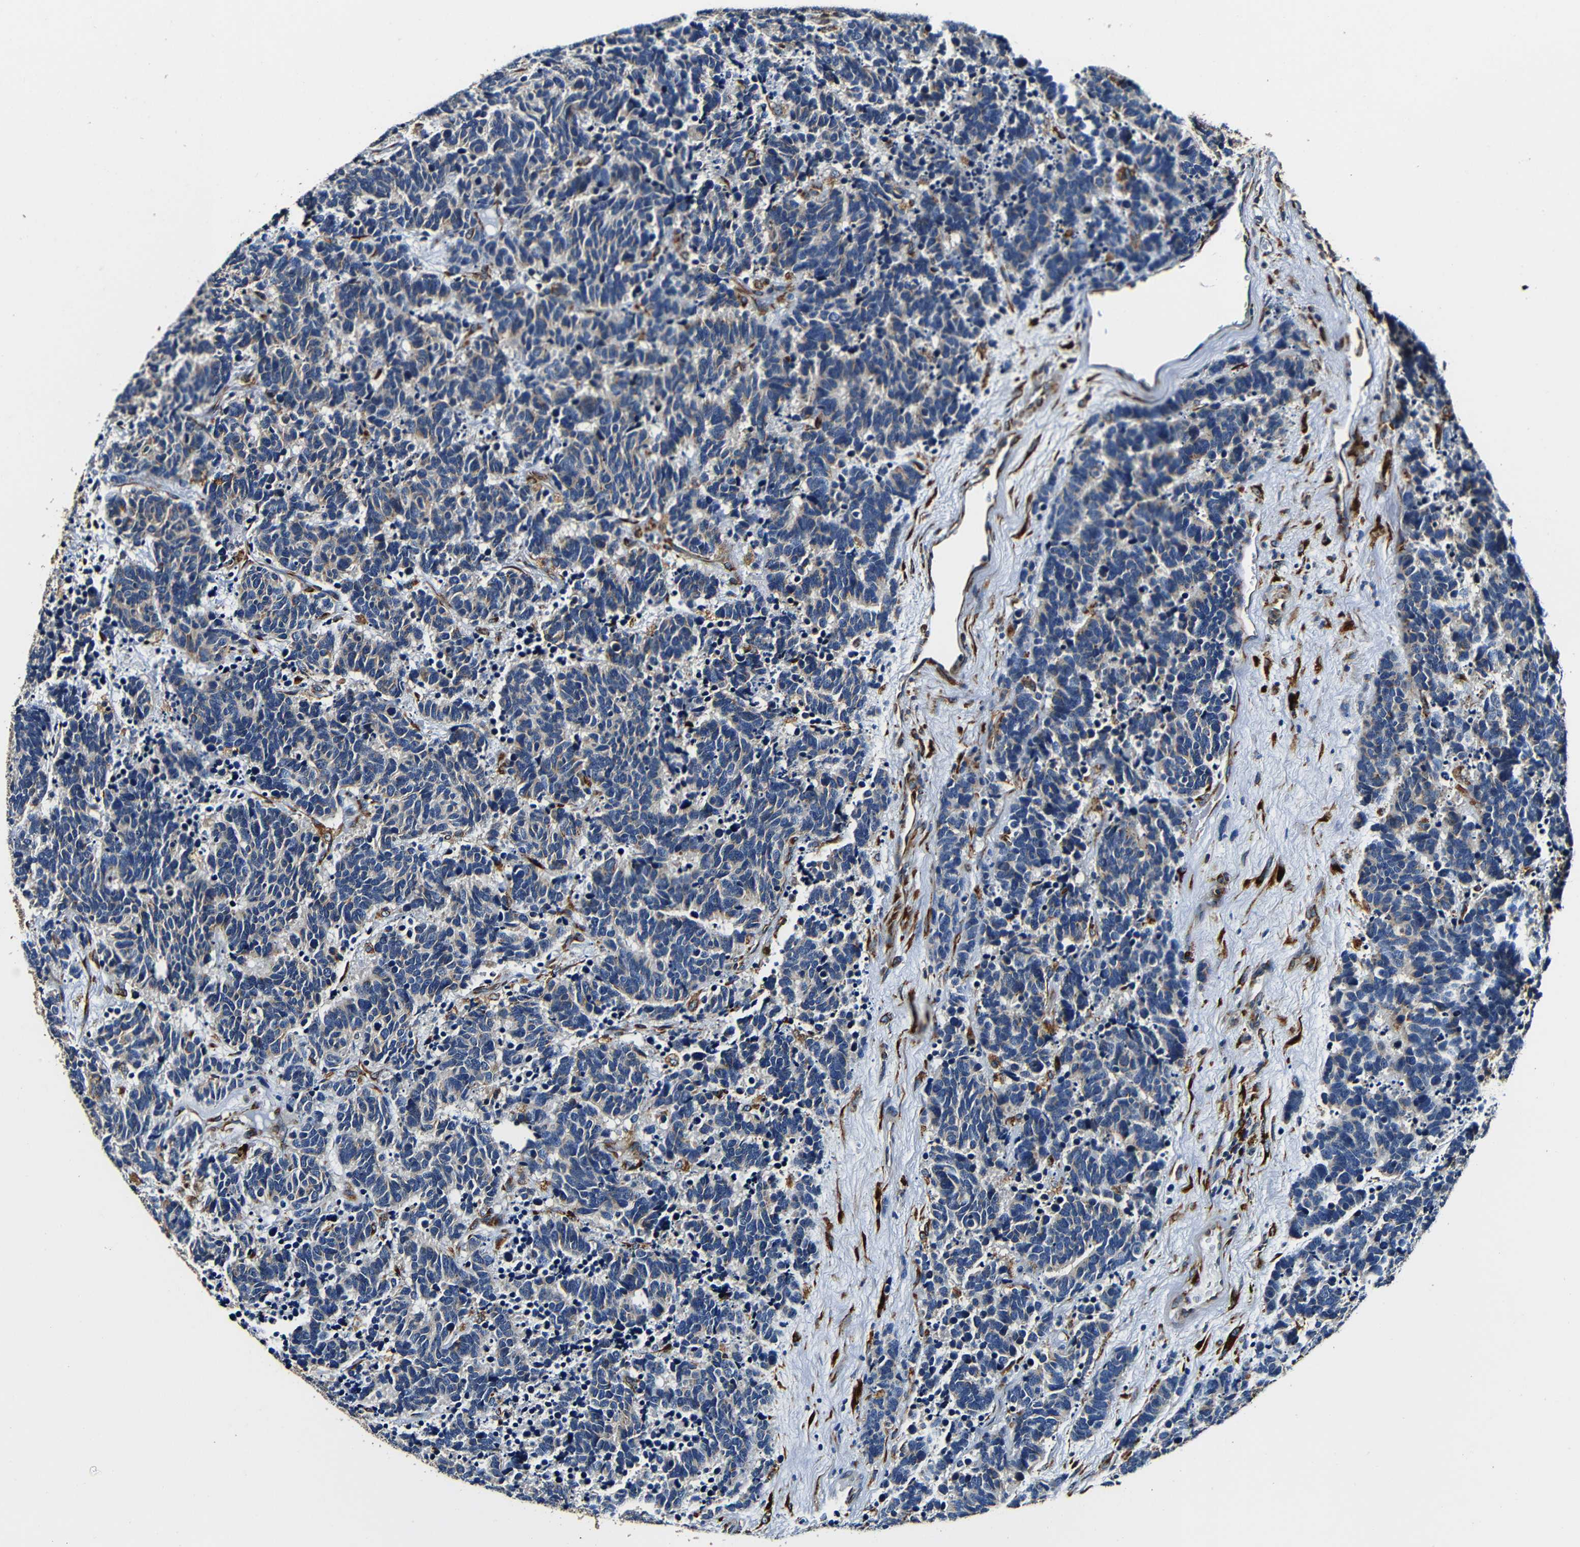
{"staining": {"intensity": "negative", "quantity": "none", "location": "none"}, "tissue": "carcinoid", "cell_type": "Tumor cells", "image_type": "cancer", "snomed": [{"axis": "morphology", "description": "Carcinoma, NOS"}, {"axis": "morphology", "description": "Carcinoid, malignant, NOS"}, {"axis": "topography", "description": "Urinary bladder"}], "caption": "DAB (3,3'-diaminobenzidine) immunohistochemical staining of carcinoid (malignant) shows no significant staining in tumor cells.", "gene": "RRBP1", "patient": {"sex": "male", "age": 57}}